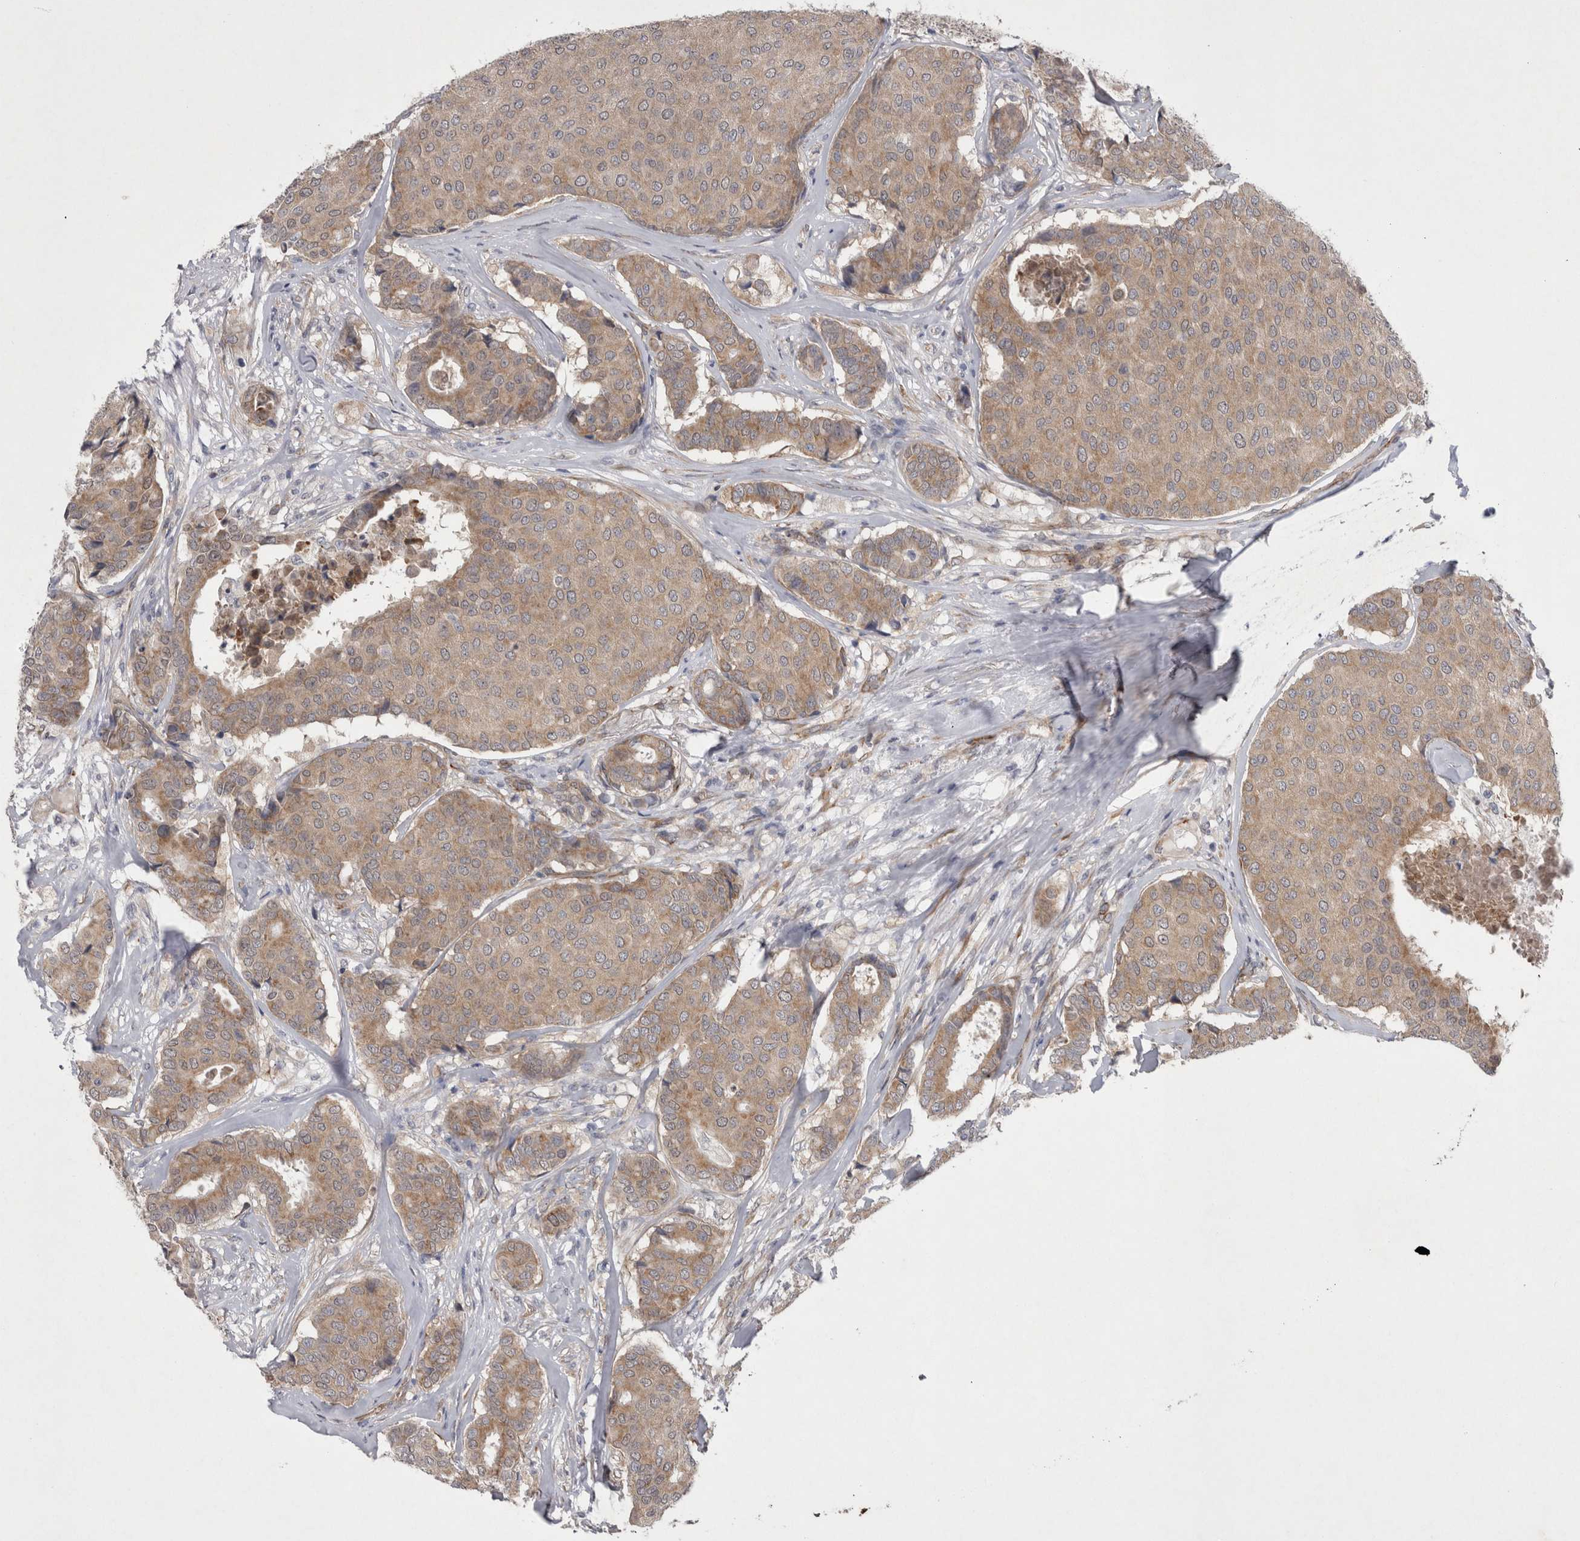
{"staining": {"intensity": "weak", "quantity": ">75%", "location": "cytoplasmic/membranous"}, "tissue": "breast cancer", "cell_type": "Tumor cells", "image_type": "cancer", "snomed": [{"axis": "morphology", "description": "Duct carcinoma"}, {"axis": "topography", "description": "Breast"}], "caption": "Immunohistochemistry (IHC) staining of breast cancer (infiltrating ductal carcinoma), which reveals low levels of weak cytoplasmic/membranous positivity in about >75% of tumor cells indicating weak cytoplasmic/membranous protein expression. The staining was performed using DAB (3,3'-diaminobenzidine) (brown) for protein detection and nuclei were counterstained in hematoxylin (blue).", "gene": "DDX6", "patient": {"sex": "female", "age": 75}}